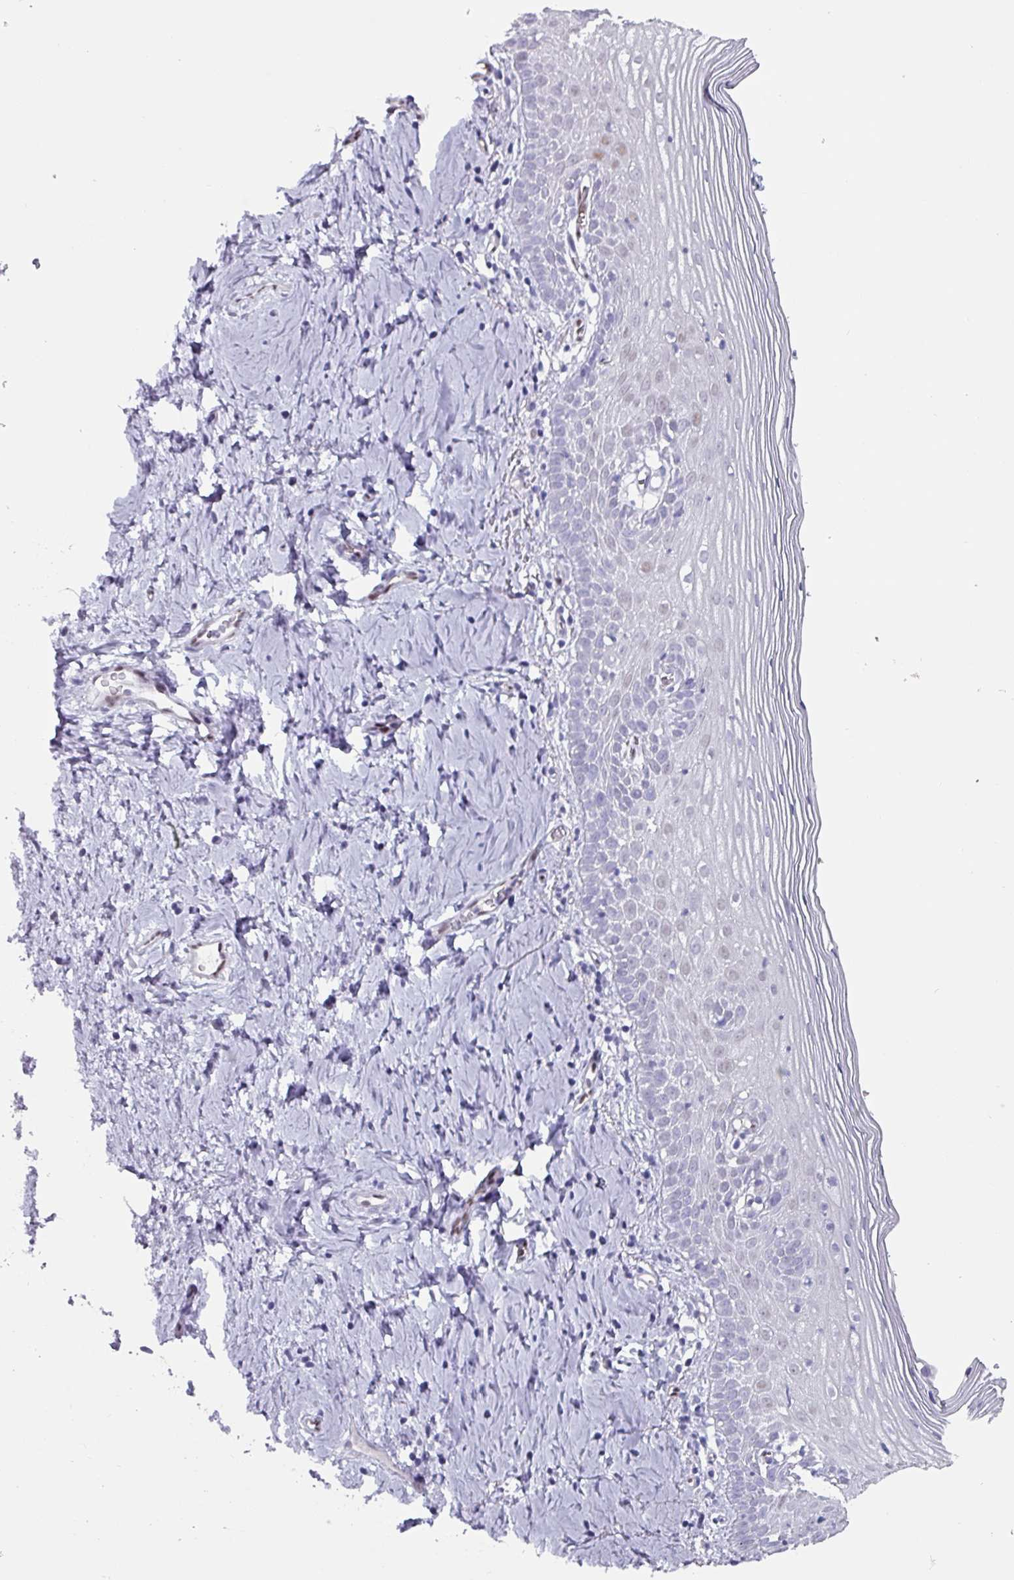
{"staining": {"intensity": "negative", "quantity": "none", "location": "none"}, "tissue": "cervix", "cell_type": "Glandular cells", "image_type": "normal", "snomed": [{"axis": "morphology", "description": "Normal tissue, NOS"}, {"axis": "topography", "description": "Cervix"}], "caption": "An image of cervix stained for a protein demonstrates no brown staining in glandular cells.", "gene": "ZNF816", "patient": {"sex": "female", "age": 44}}